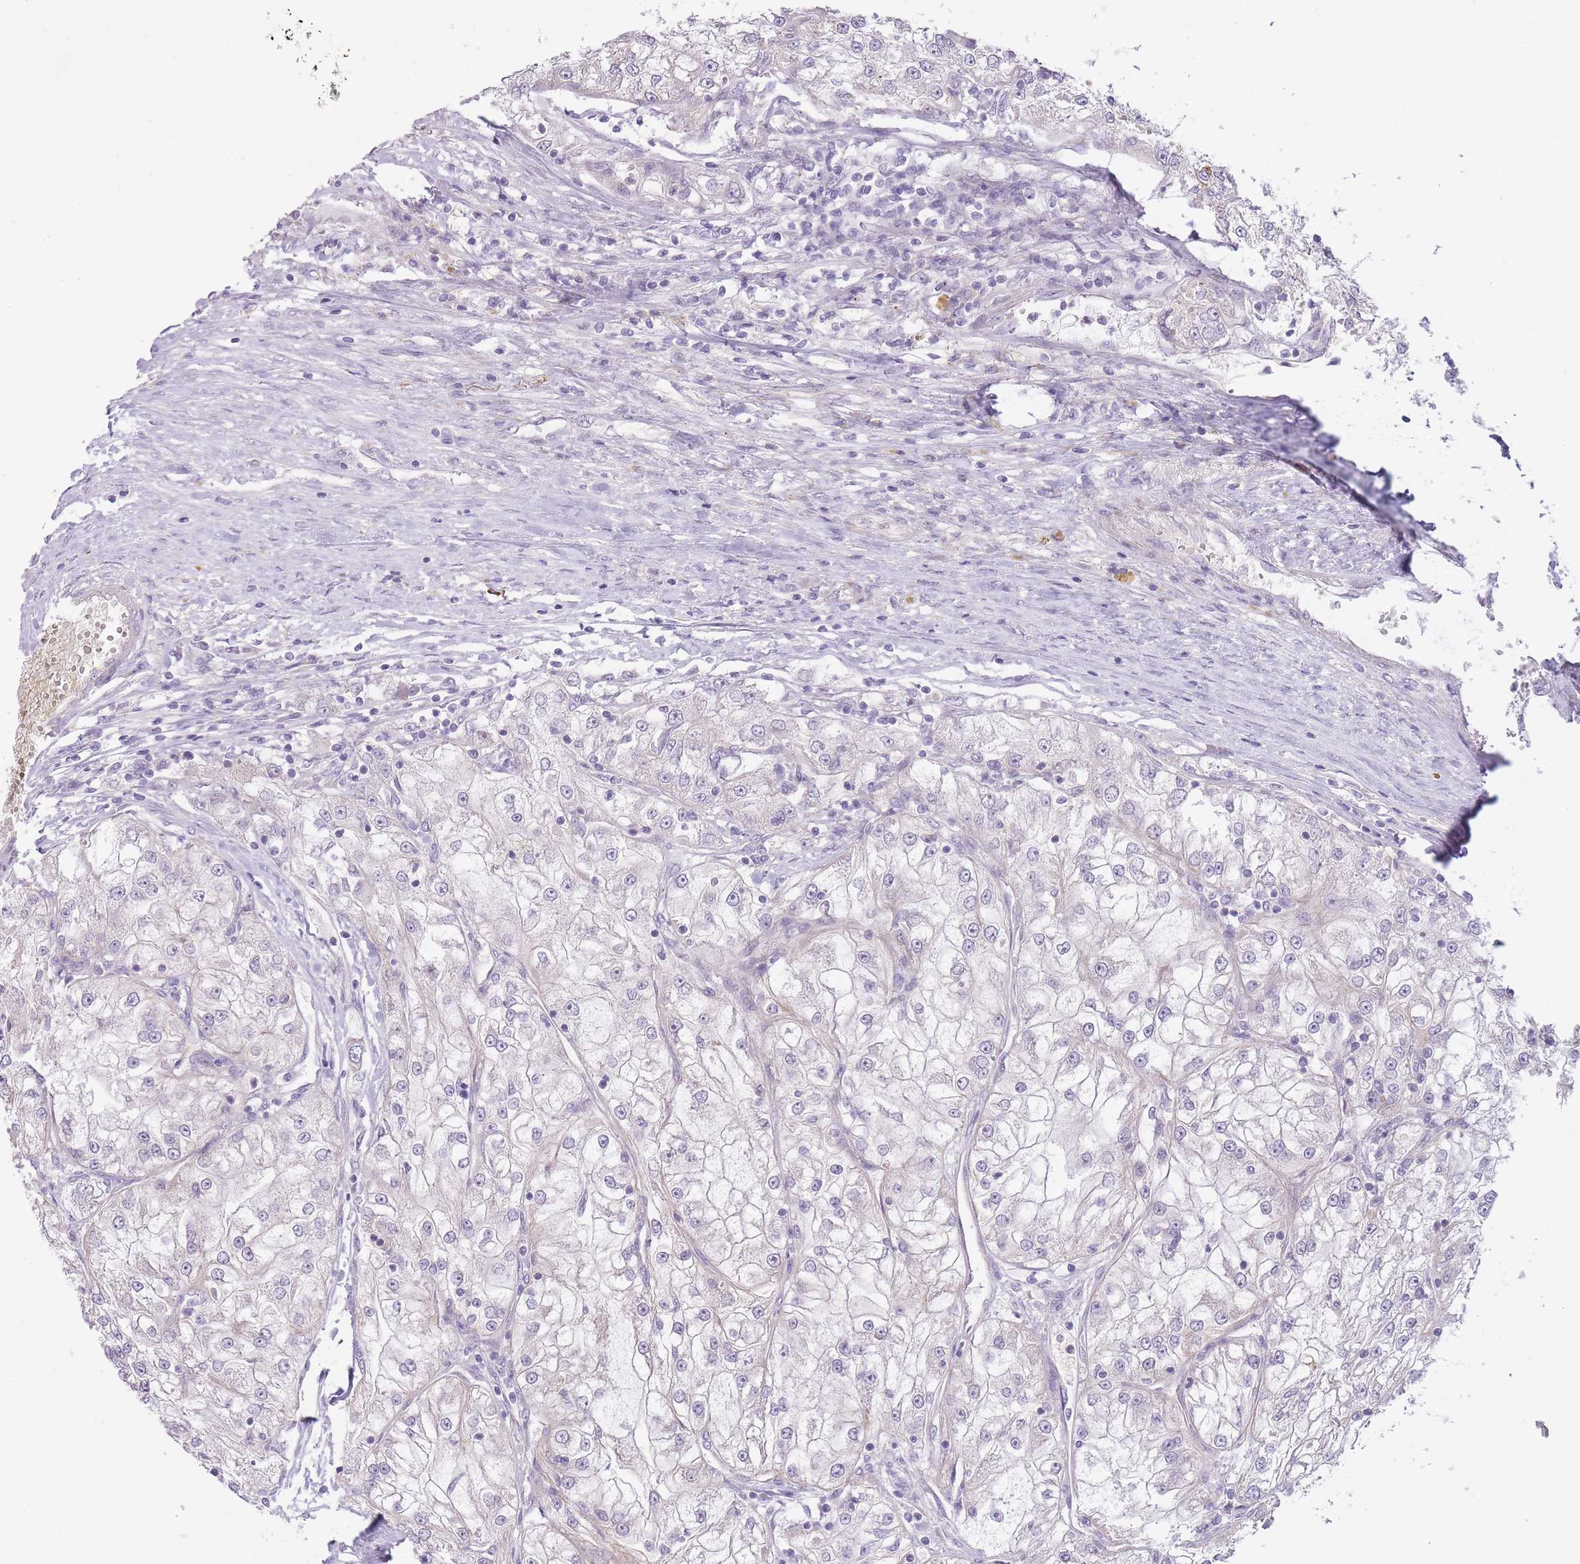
{"staining": {"intensity": "negative", "quantity": "none", "location": "none"}, "tissue": "renal cancer", "cell_type": "Tumor cells", "image_type": "cancer", "snomed": [{"axis": "morphology", "description": "Adenocarcinoma, NOS"}, {"axis": "topography", "description": "Kidney"}], "caption": "Immunohistochemical staining of adenocarcinoma (renal) exhibits no significant expression in tumor cells.", "gene": "REV1", "patient": {"sex": "female", "age": 72}}